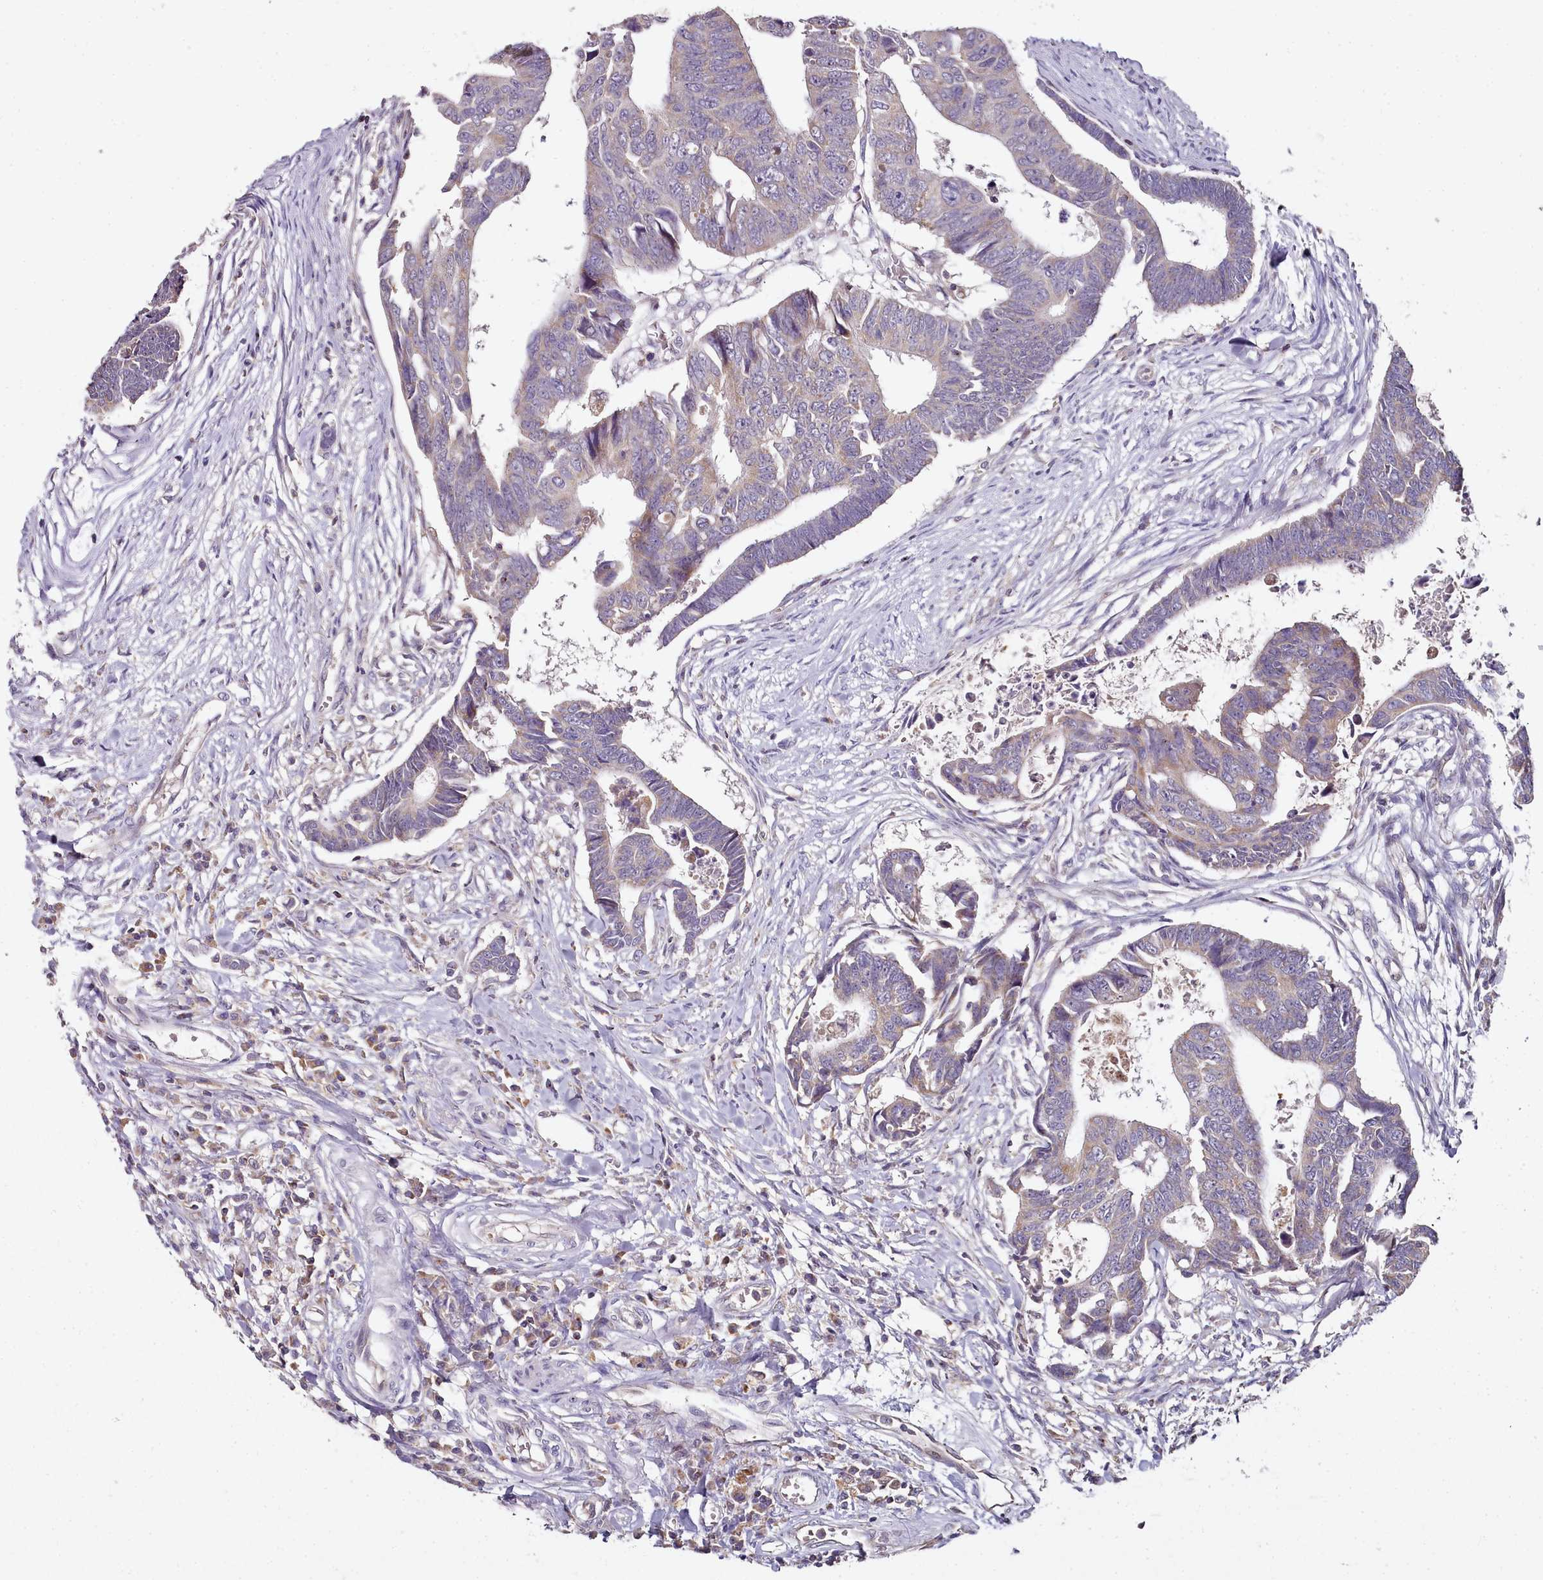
{"staining": {"intensity": "weak", "quantity": "25%-75%", "location": "cytoplasmic/membranous"}, "tissue": "colorectal cancer", "cell_type": "Tumor cells", "image_type": "cancer", "snomed": [{"axis": "morphology", "description": "Adenocarcinoma, NOS"}, {"axis": "topography", "description": "Rectum"}], "caption": "Colorectal cancer (adenocarcinoma) tissue exhibits weak cytoplasmic/membranous positivity in about 25%-75% of tumor cells", "gene": "ACSS1", "patient": {"sex": "female", "age": 65}}